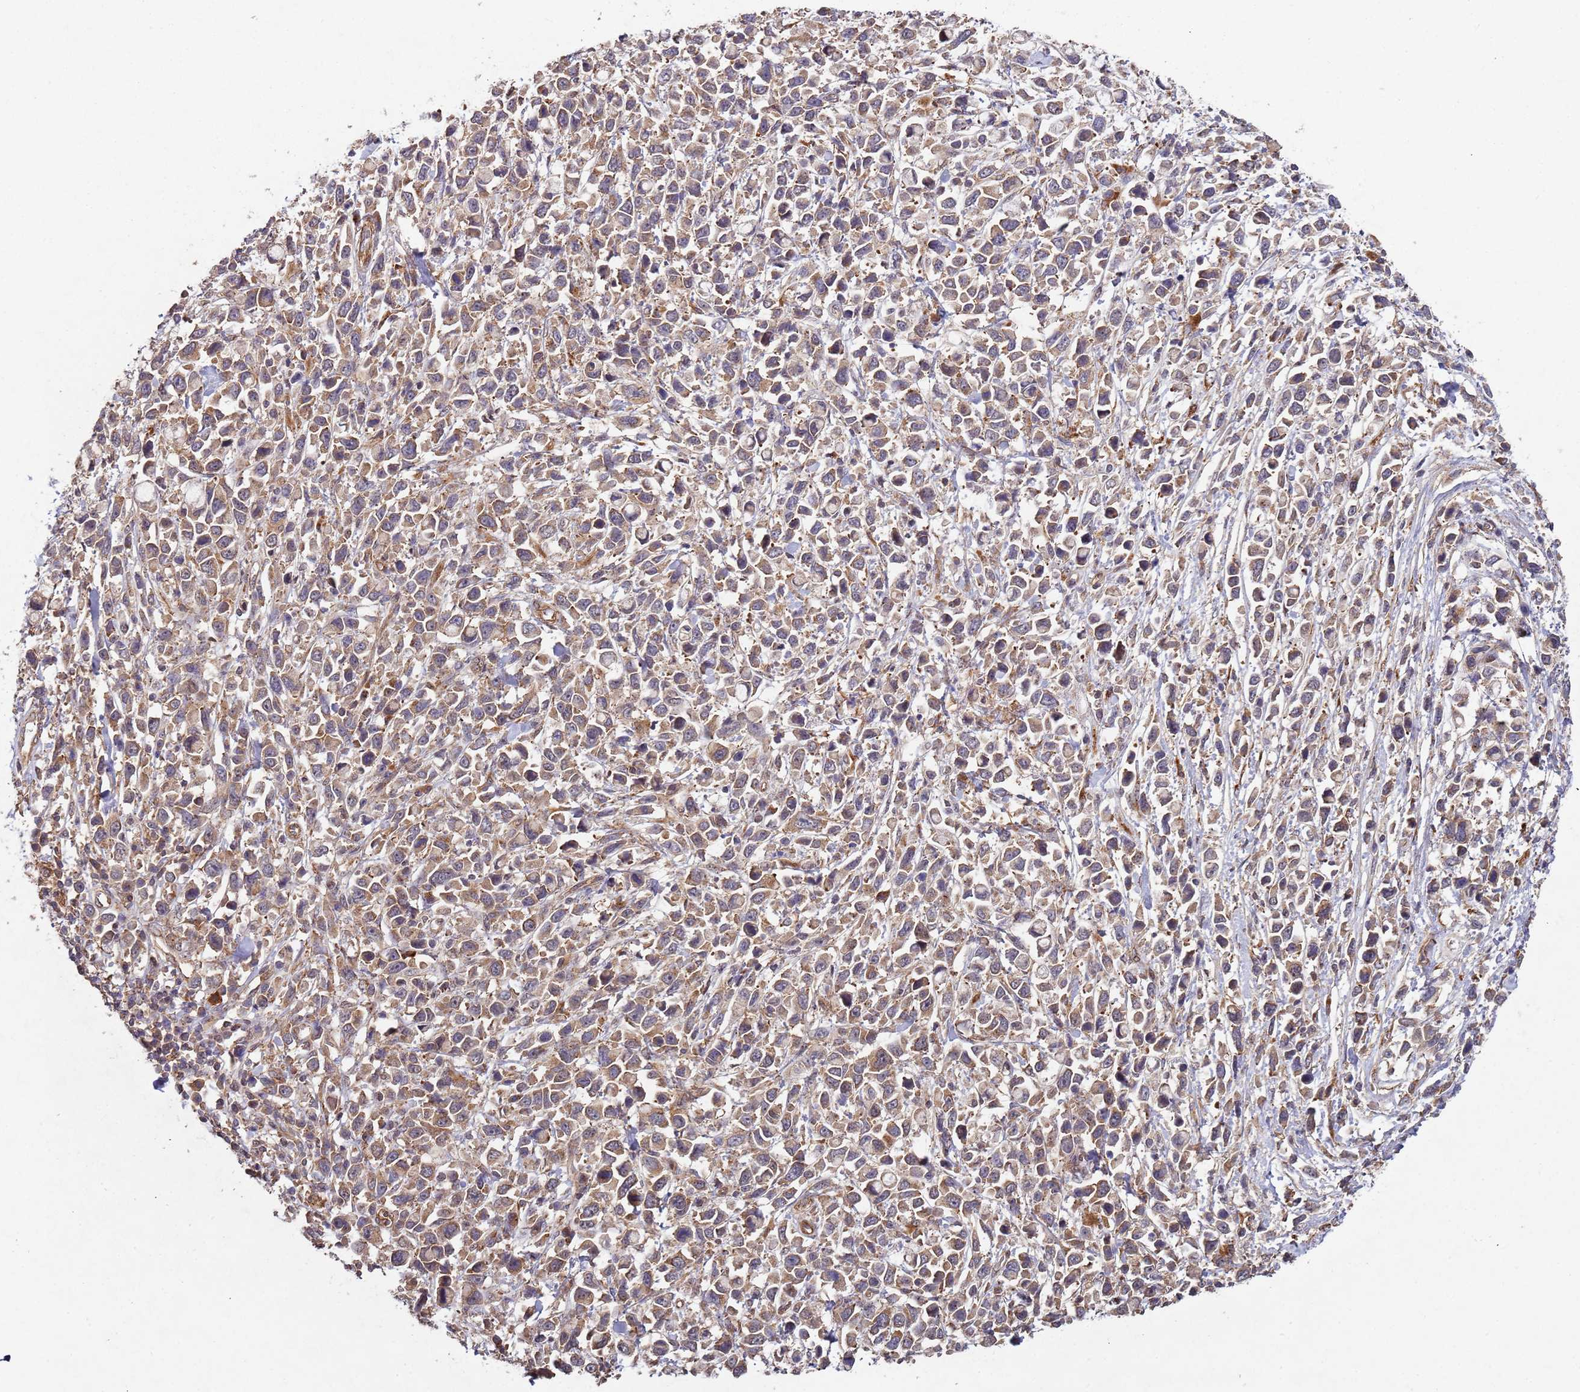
{"staining": {"intensity": "weak", "quantity": ">75%", "location": "cytoplasmic/membranous"}, "tissue": "stomach cancer", "cell_type": "Tumor cells", "image_type": "cancer", "snomed": [{"axis": "morphology", "description": "Adenocarcinoma, NOS"}, {"axis": "topography", "description": "Stomach"}], "caption": "Stomach cancer (adenocarcinoma) stained with a brown dye exhibits weak cytoplasmic/membranous positive positivity in approximately >75% of tumor cells.", "gene": "KANSL1L", "patient": {"sex": "female", "age": 81}}